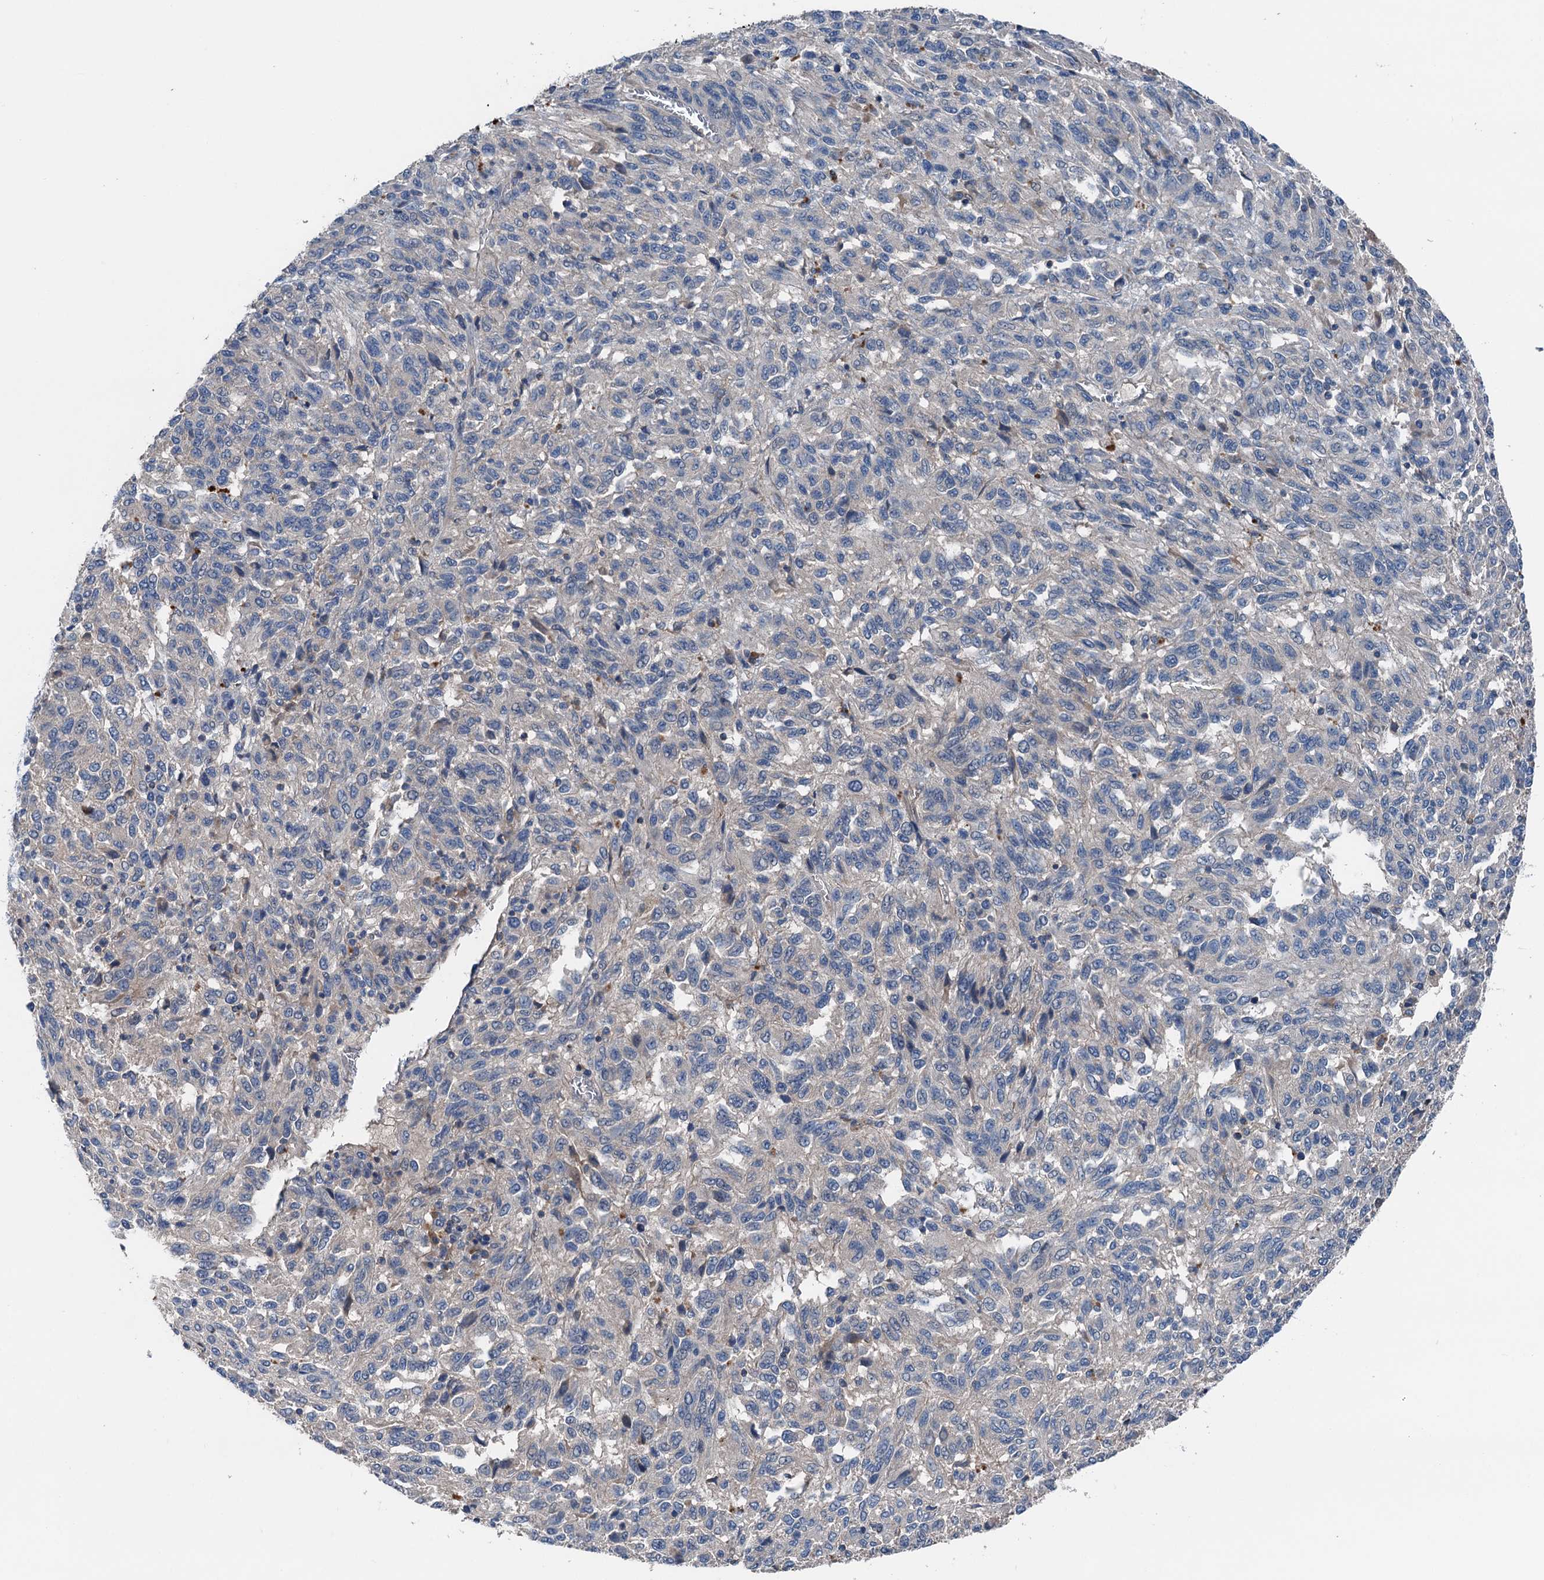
{"staining": {"intensity": "negative", "quantity": "none", "location": "none"}, "tissue": "melanoma", "cell_type": "Tumor cells", "image_type": "cancer", "snomed": [{"axis": "morphology", "description": "Malignant melanoma, Metastatic site"}, {"axis": "topography", "description": "Lung"}], "caption": "High magnification brightfield microscopy of malignant melanoma (metastatic site) stained with DAB (3,3'-diaminobenzidine) (brown) and counterstained with hematoxylin (blue): tumor cells show no significant positivity. (Brightfield microscopy of DAB IHC at high magnification).", "gene": "SLC2A10", "patient": {"sex": "male", "age": 64}}